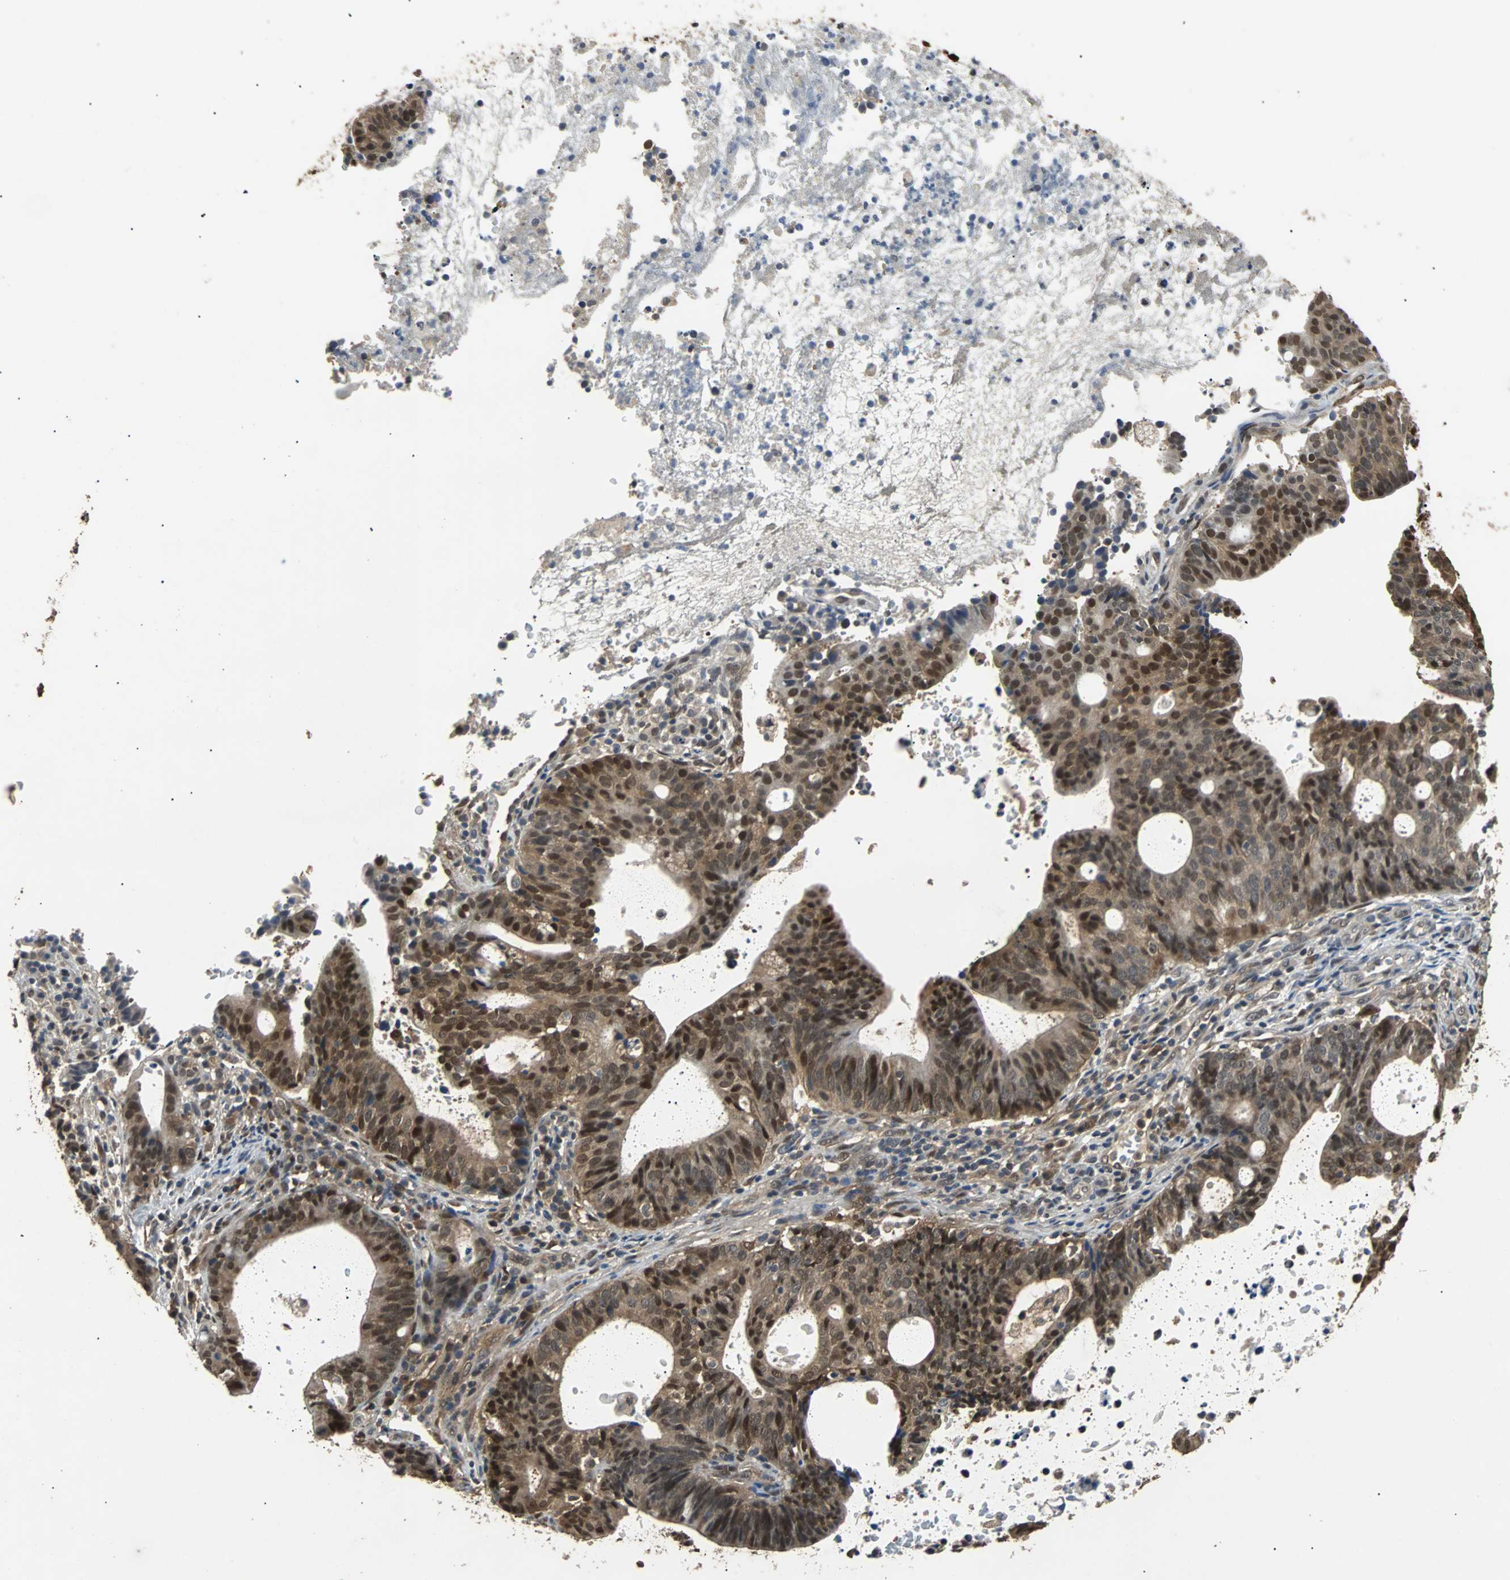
{"staining": {"intensity": "strong", "quantity": ">75%", "location": "cytoplasmic/membranous,nuclear"}, "tissue": "endometrial cancer", "cell_type": "Tumor cells", "image_type": "cancer", "snomed": [{"axis": "morphology", "description": "Adenocarcinoma, NOS"}, {"axis": "topography", "description": "Uterus"}], "caption": "Immunohistochemistry staining of endometrial adenocarcinoma, which shows high levels of strong cytoplasmic/membranous and nuclear positivity in approximately >75% of tumor cells indicating strong cytoplasmic/membranous and nuclear protein expression. The staining was performed using DAB (3,3'-diaminobenzidine) (brown) for protein detection and nuclei were counterstained in hematoxylin (blue).", "gene": "PRDX6", "patient": {"sex": "female", "age": 83}}